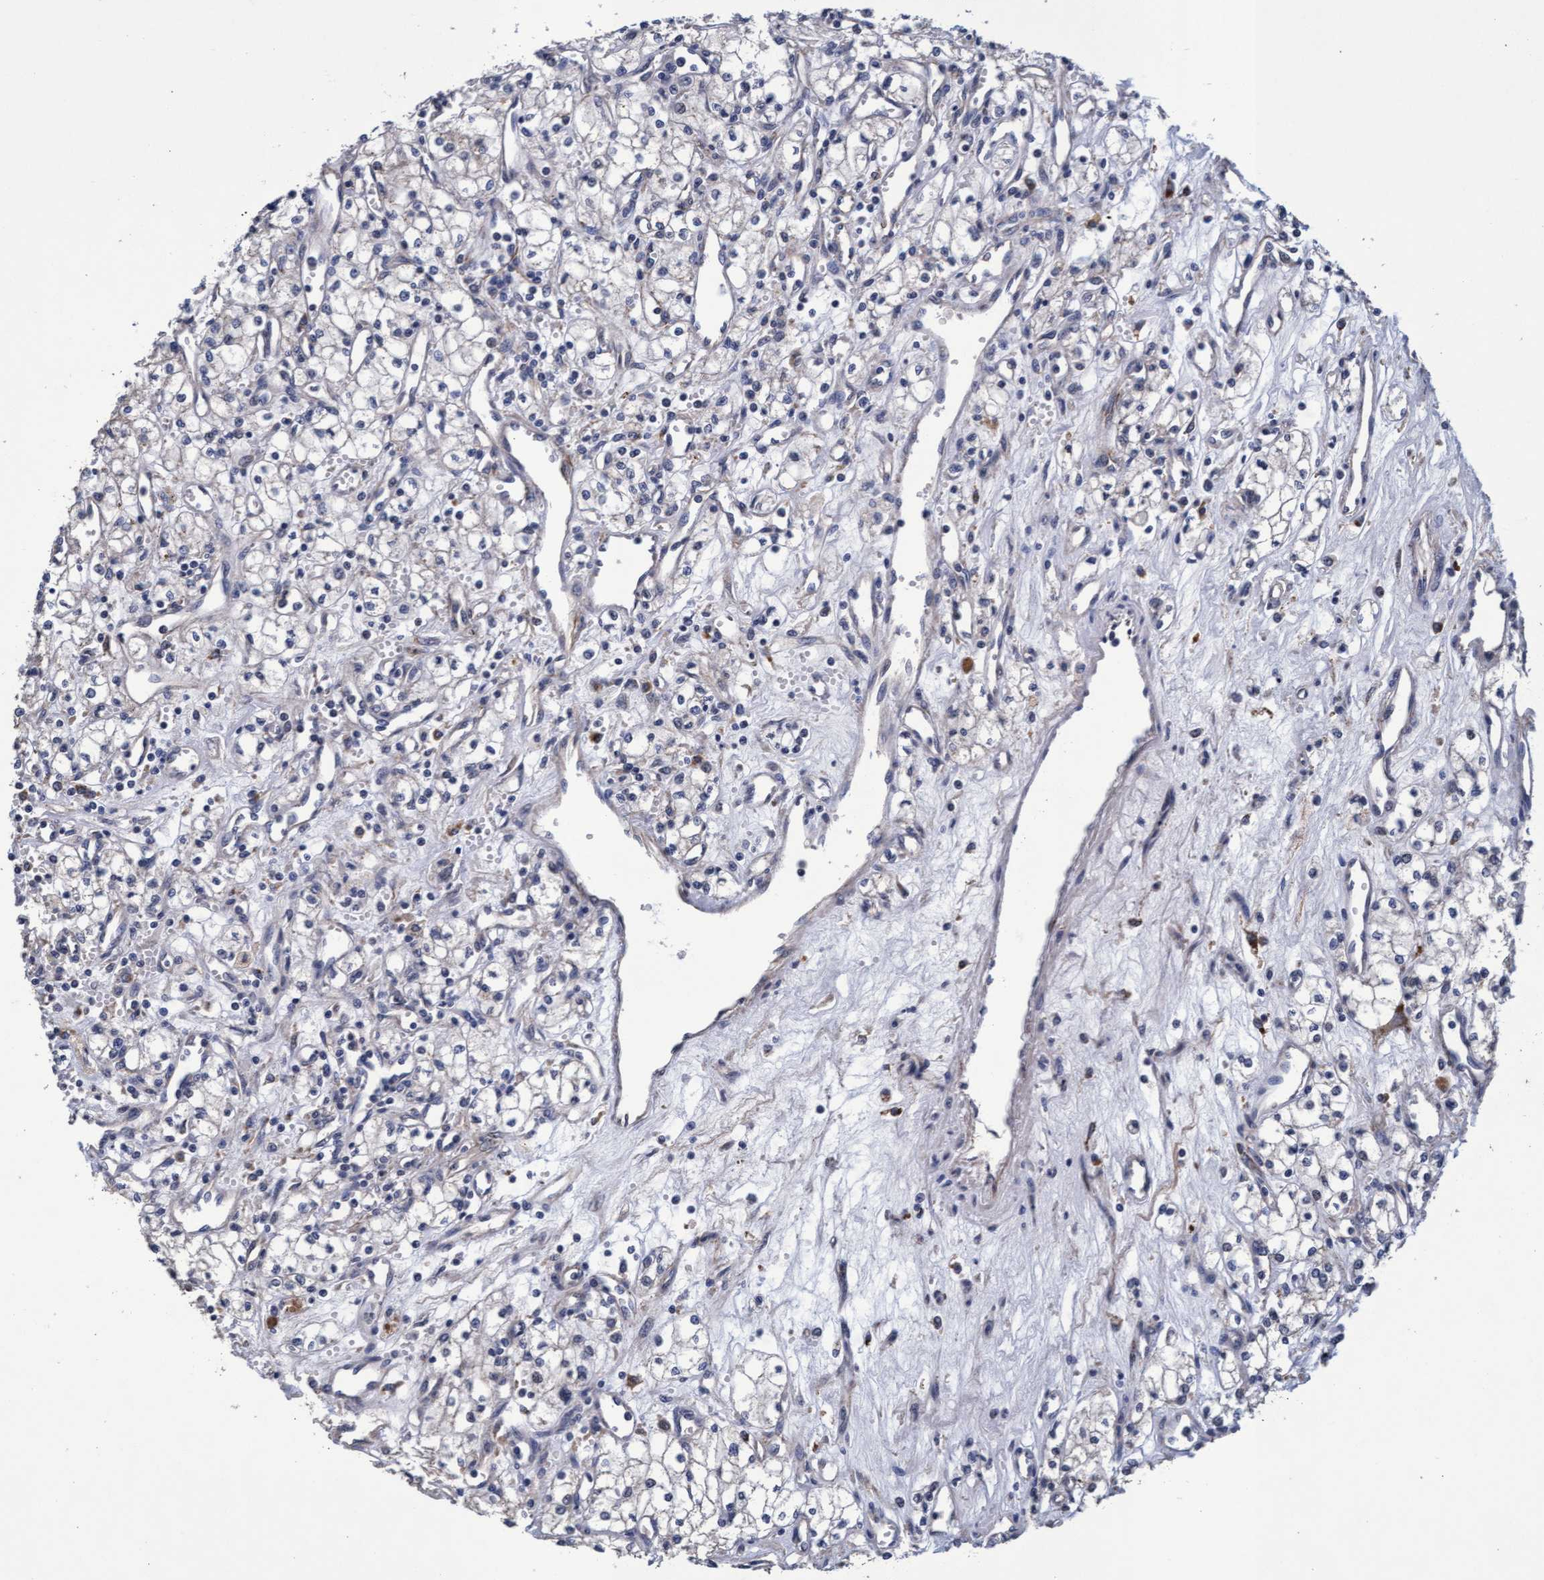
{"staining": {"intensity": "negative", "quantity": "none", "location": "none"}, "tissue": "renal cancer", "cell_type": "Tumor cells", "image_type": "cancer", "snomed": [{"axis": "morphology", "description": "Adenocarcinoma, NOS"}, {"axis": "topography", "description": "Kidney"}], "caption": "Micrograph shows no protein positivity in tumor cells of renal cancer tissue. (Brightfield microscopy of DAB (3,3'-diaminobenzidine) IHC at high magnification).", "gene": "CPQ", "patient": {"sex": "male", "age": 59}}